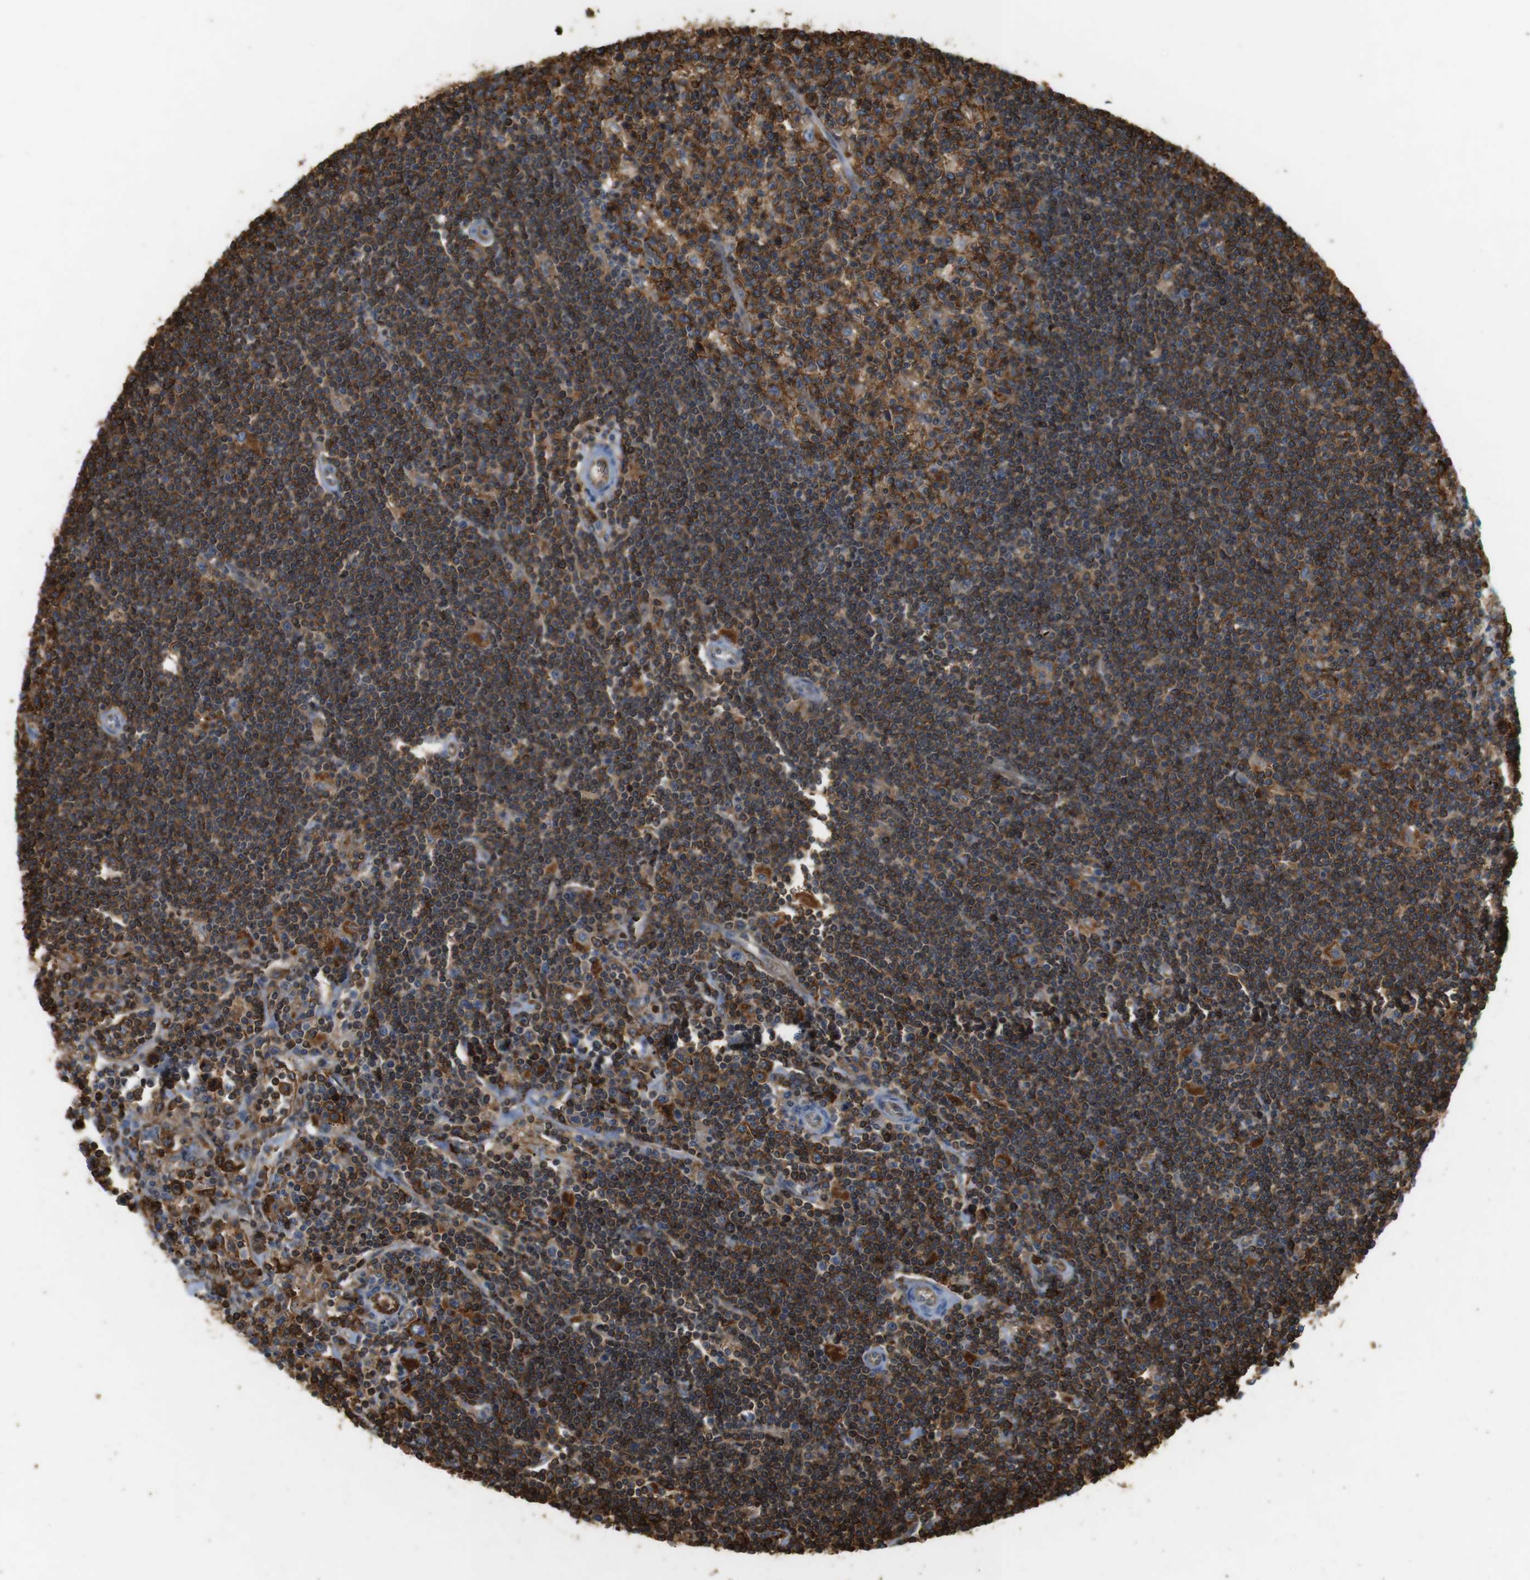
{"staining": {"intensity": "strong", "quantity": ">75%", "location": "cytoplasmic/membranous"}, "tissue": "lymphoma", "cell_type": "Tumor cells", "image_type": "cancer", "snomed": [{"axis": "morphology", "description": "Malignant lymphoma, non-Hodgkin's type, Low grade"}, {"axis": "topography", "description": "Spleen"}], "caption": "Malignant lymphoma, non-Hodgkin's type (low-grade) was stained to show a protein in brown. There is high levels of strong cytoplasmic/membranous expression in about >75% of tumor cells. (DAB (3,3'-diaminobenzidine) IHC, brown staining for protein, blue staining for nuclei).", "gene": "HLA-DRA", "patient": {"sex": "male", "age": 76}}